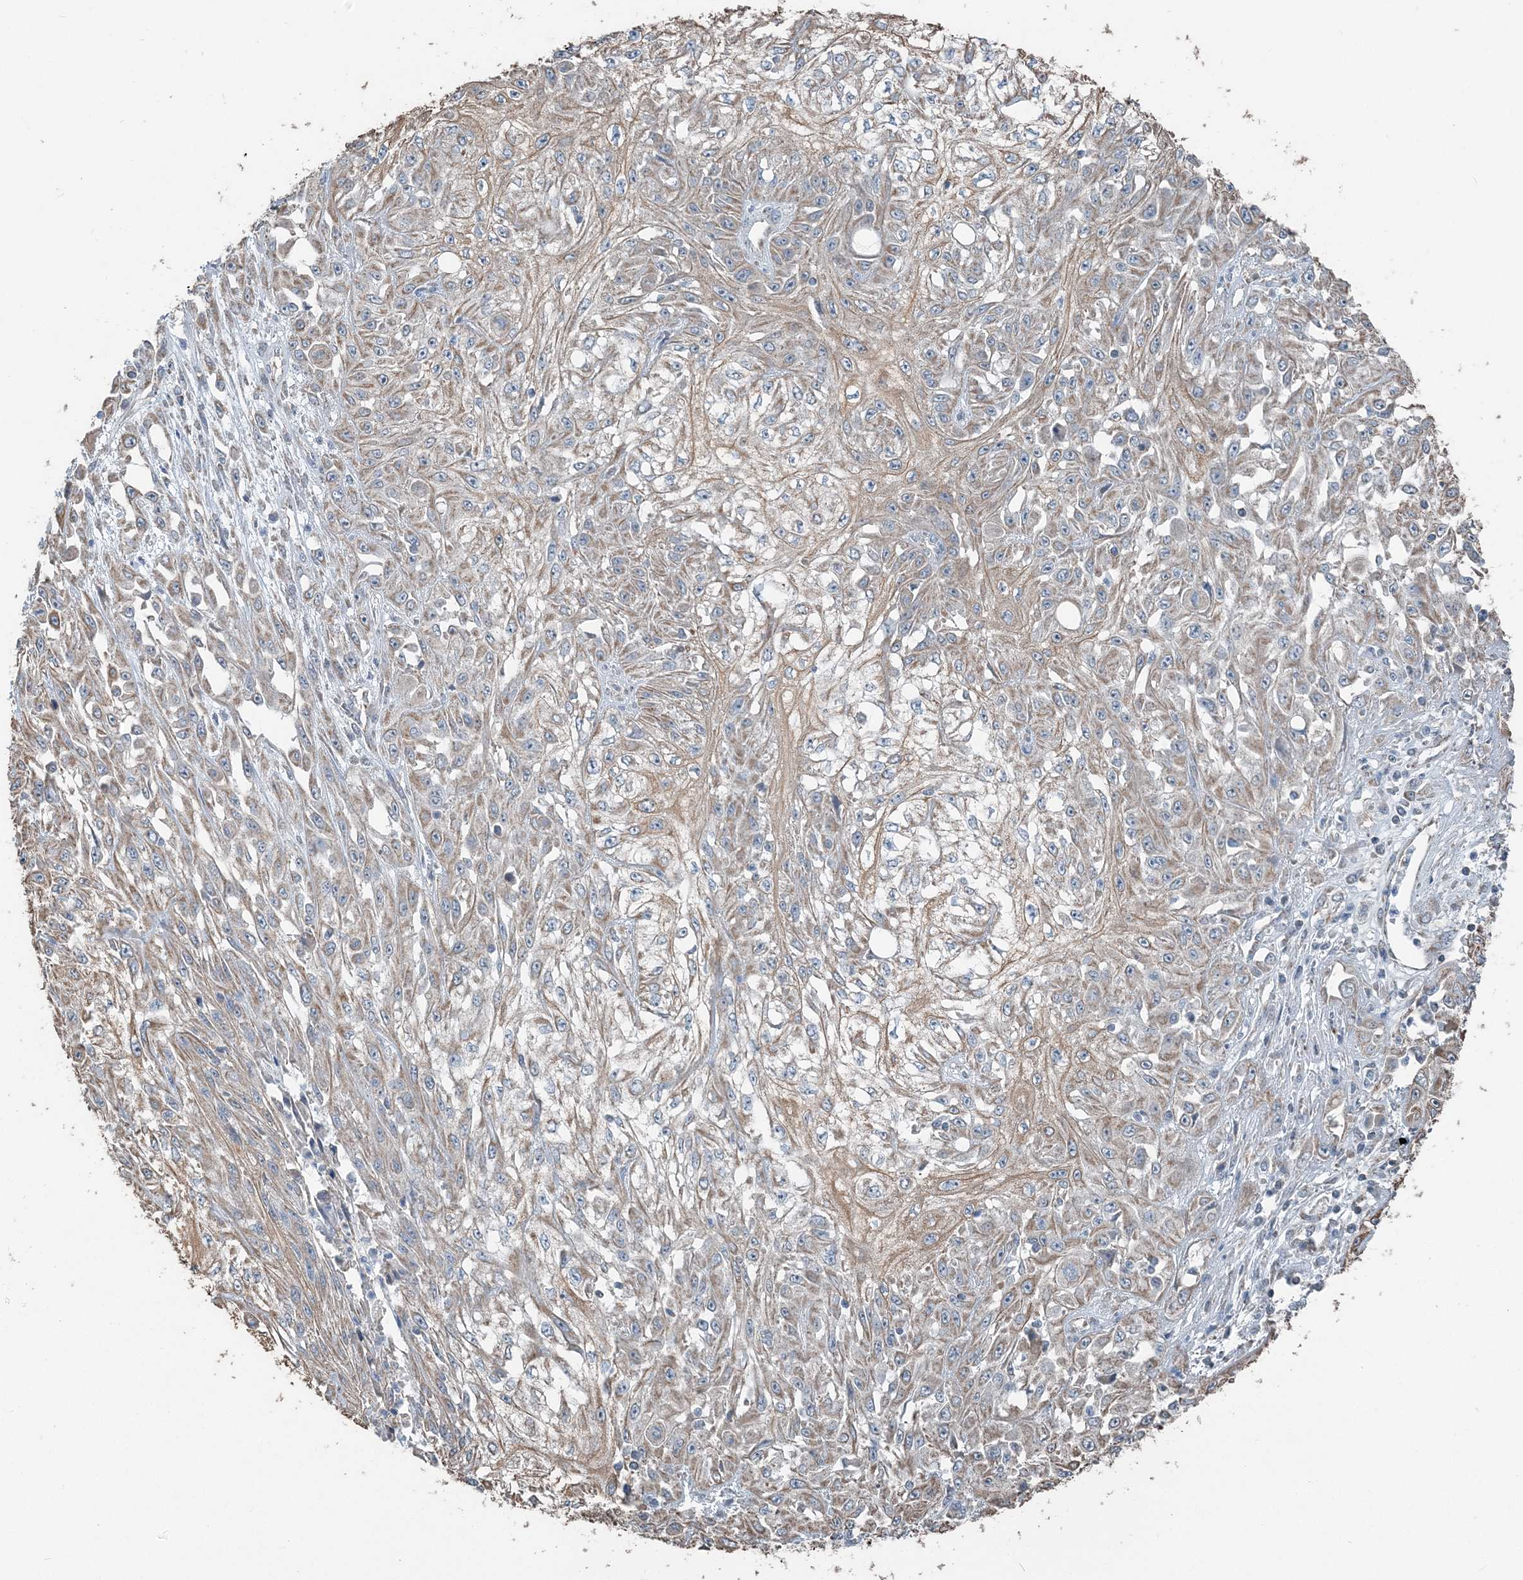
{"staining": {"intensity": "weak", "quantity": ">75%", "location": "cytoplasmic/membranous"}, "tissue": "skin cancer", "cell_type": "Tumor cells", "image_type": "cancer", "snomed": [{"axis": "morphology", "description": "Squamous cell carcinoma, NOS"}, {"axis": "morphology", "description": "Squamous cell carcinoma, metastatic, NOS"}, {"axis": "topography", "description": "Skin"}, {"axis": "topography", "description": "Lymph node"}], "caption": "Immunohistochemical staining of human skin cancer reveals weak cytoplasmic/membranous protein expression in approximately >75% of tumor cells.", "gene": "SUCLG1", "patient": {"sex": "male", "age": 75}}